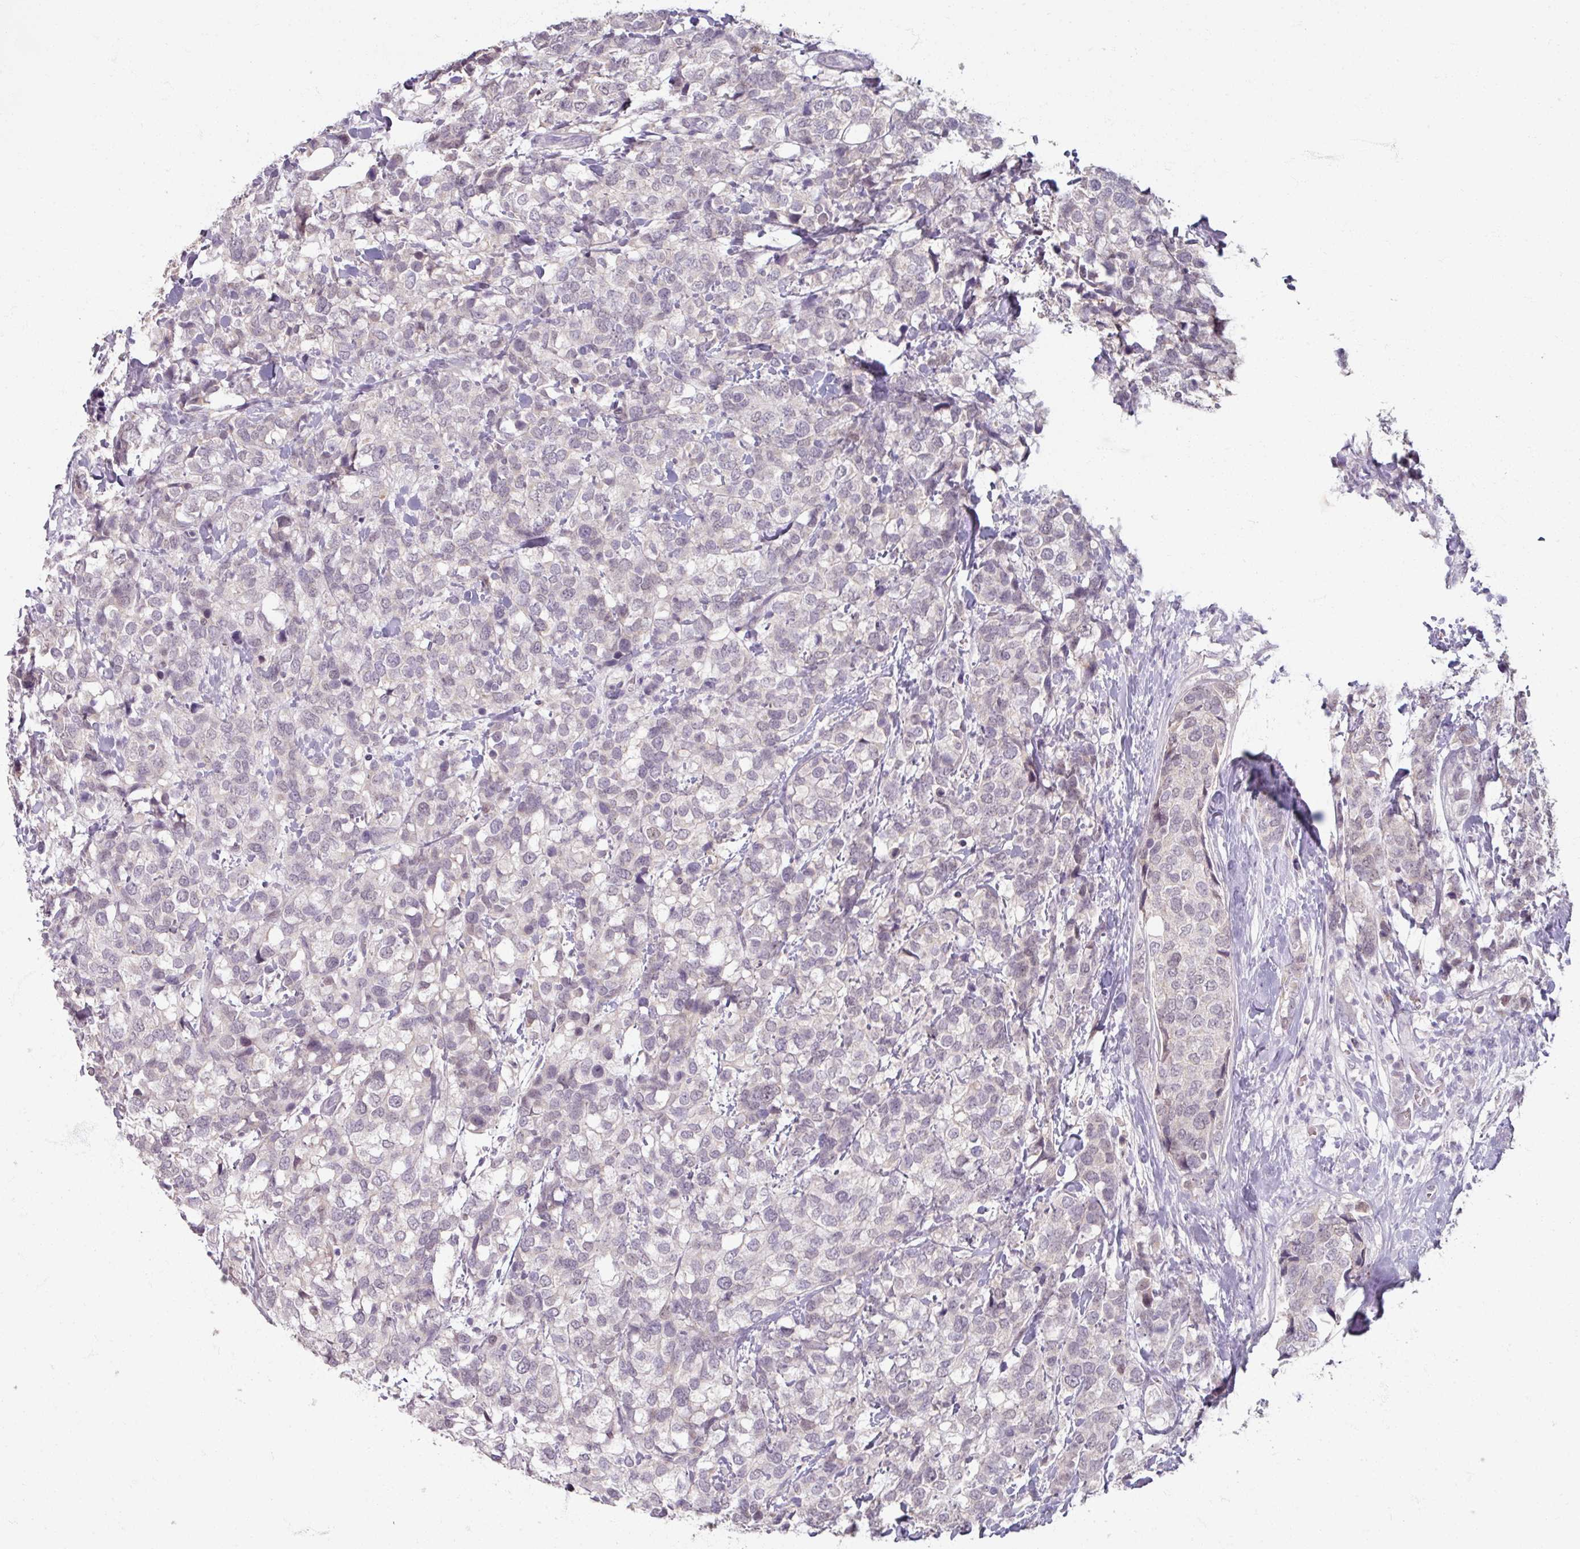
{"staining": {"intensity": "negative", "quantity": "none", "location": "none"}, "tissue": "breast cancer", "cell_type": "Tumor cells", "image_type": "cancer", "snomed": [{"axis": "morphology", "description": "Lobular carcinoma"}, {"axis": "topography", "description": "Breast"}], "caption": "Human breast lobular carcinoma stained for a protein using immunohistochemistry reveals no staining in tumor cells.", "gene": "SOX11", "patient": {"sex": "female", "age": 59}}